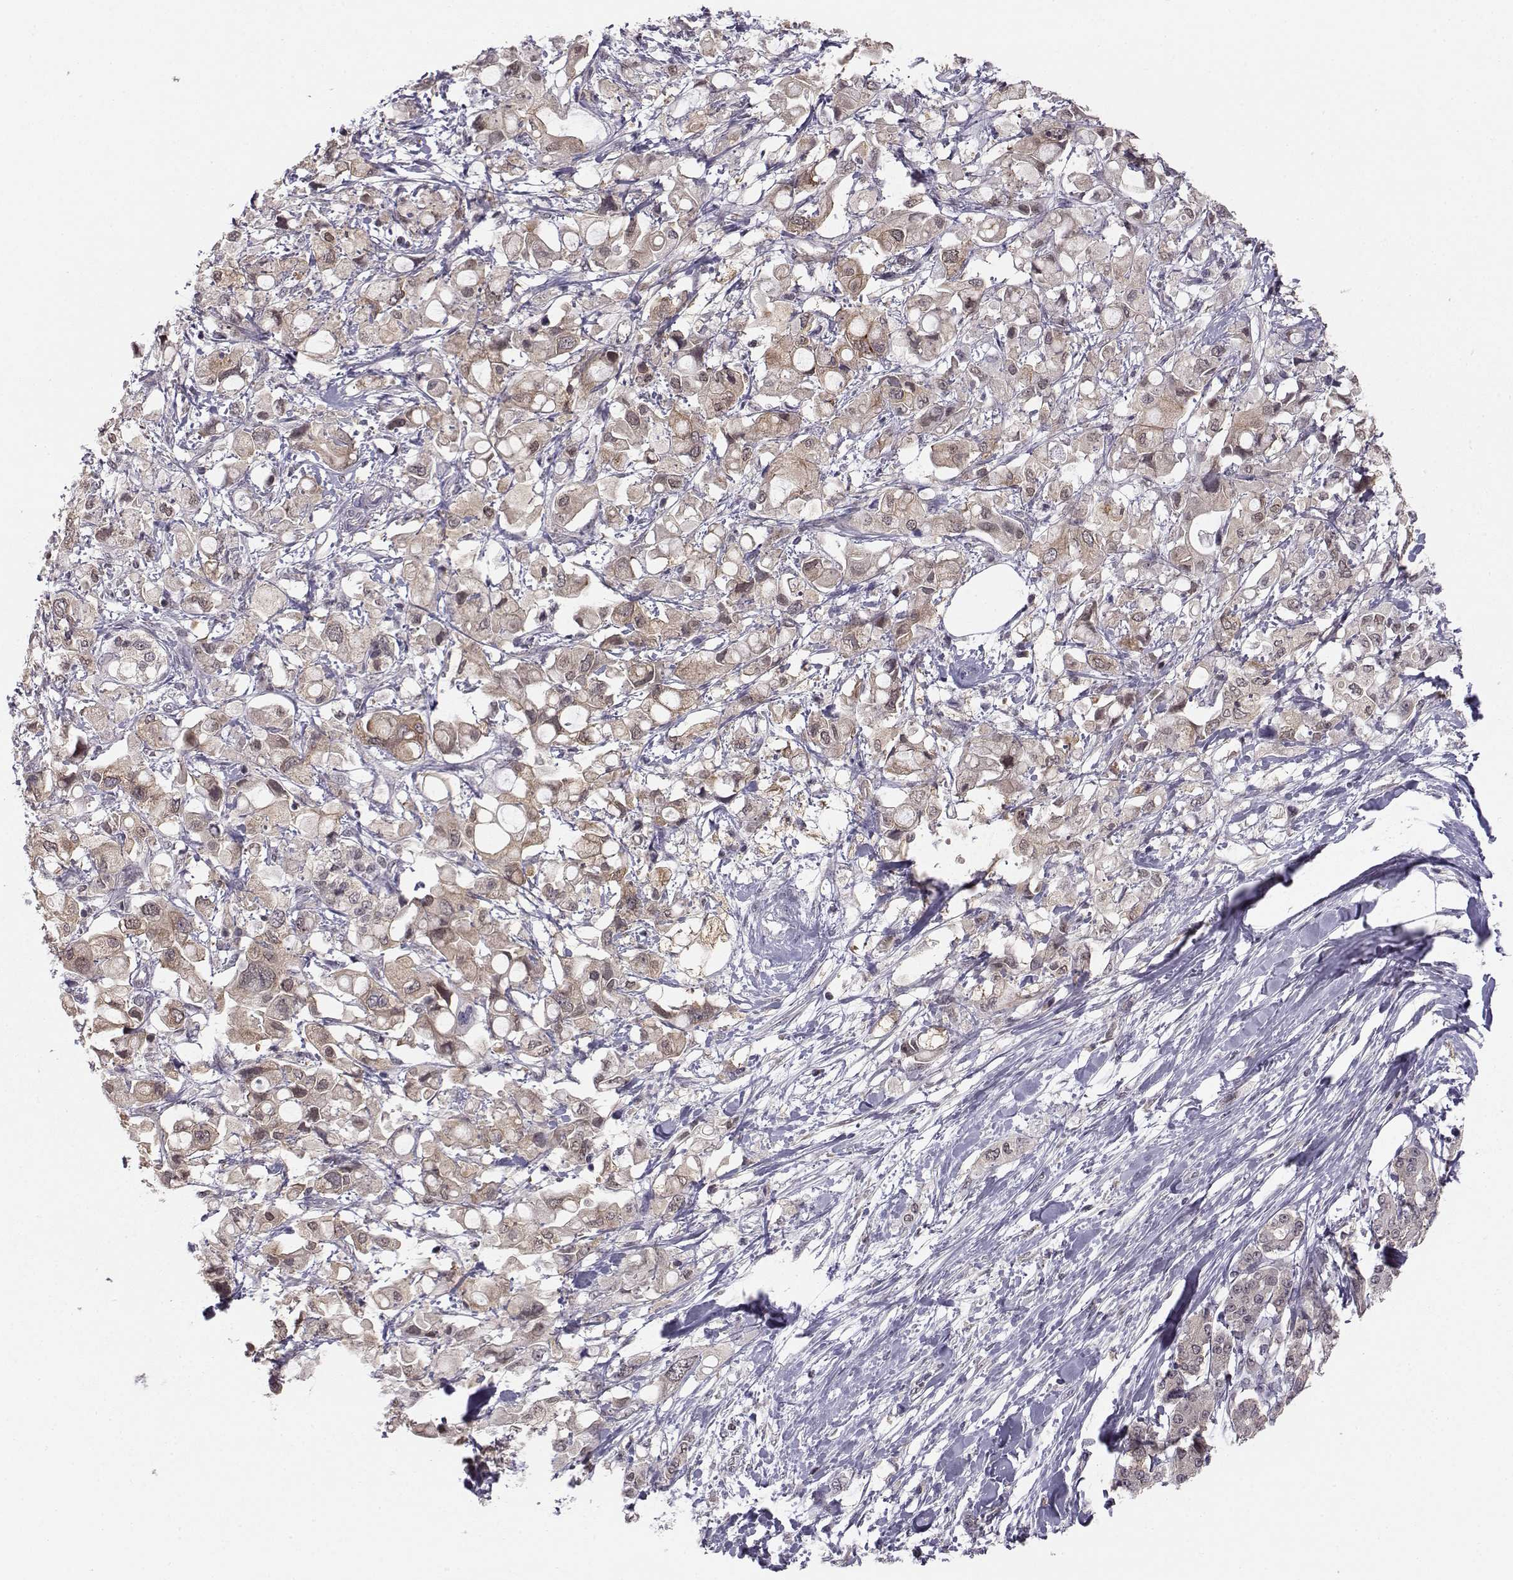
{"staining": {"intensity": "moderate", "quantity": ">75%", "location": "cytoplasmic/membranous"}, "tissue": "pancreatic cancer", "cell_type": "Tumor cells", "image_type": "cancer", "snomed": [{"axis": "morphology", "description": "Adenocarcinoma, NOS"}, {"axis": "topography", "description": "Pancreas"}], "caption": "IHC of human pancreatic cancer shows medium levels of moderate cytoplasmic/membranous expression in approximately >75% of tumor cells.", "gene": "KIF13B", "patient": {"sex": "female", "age": 56}}